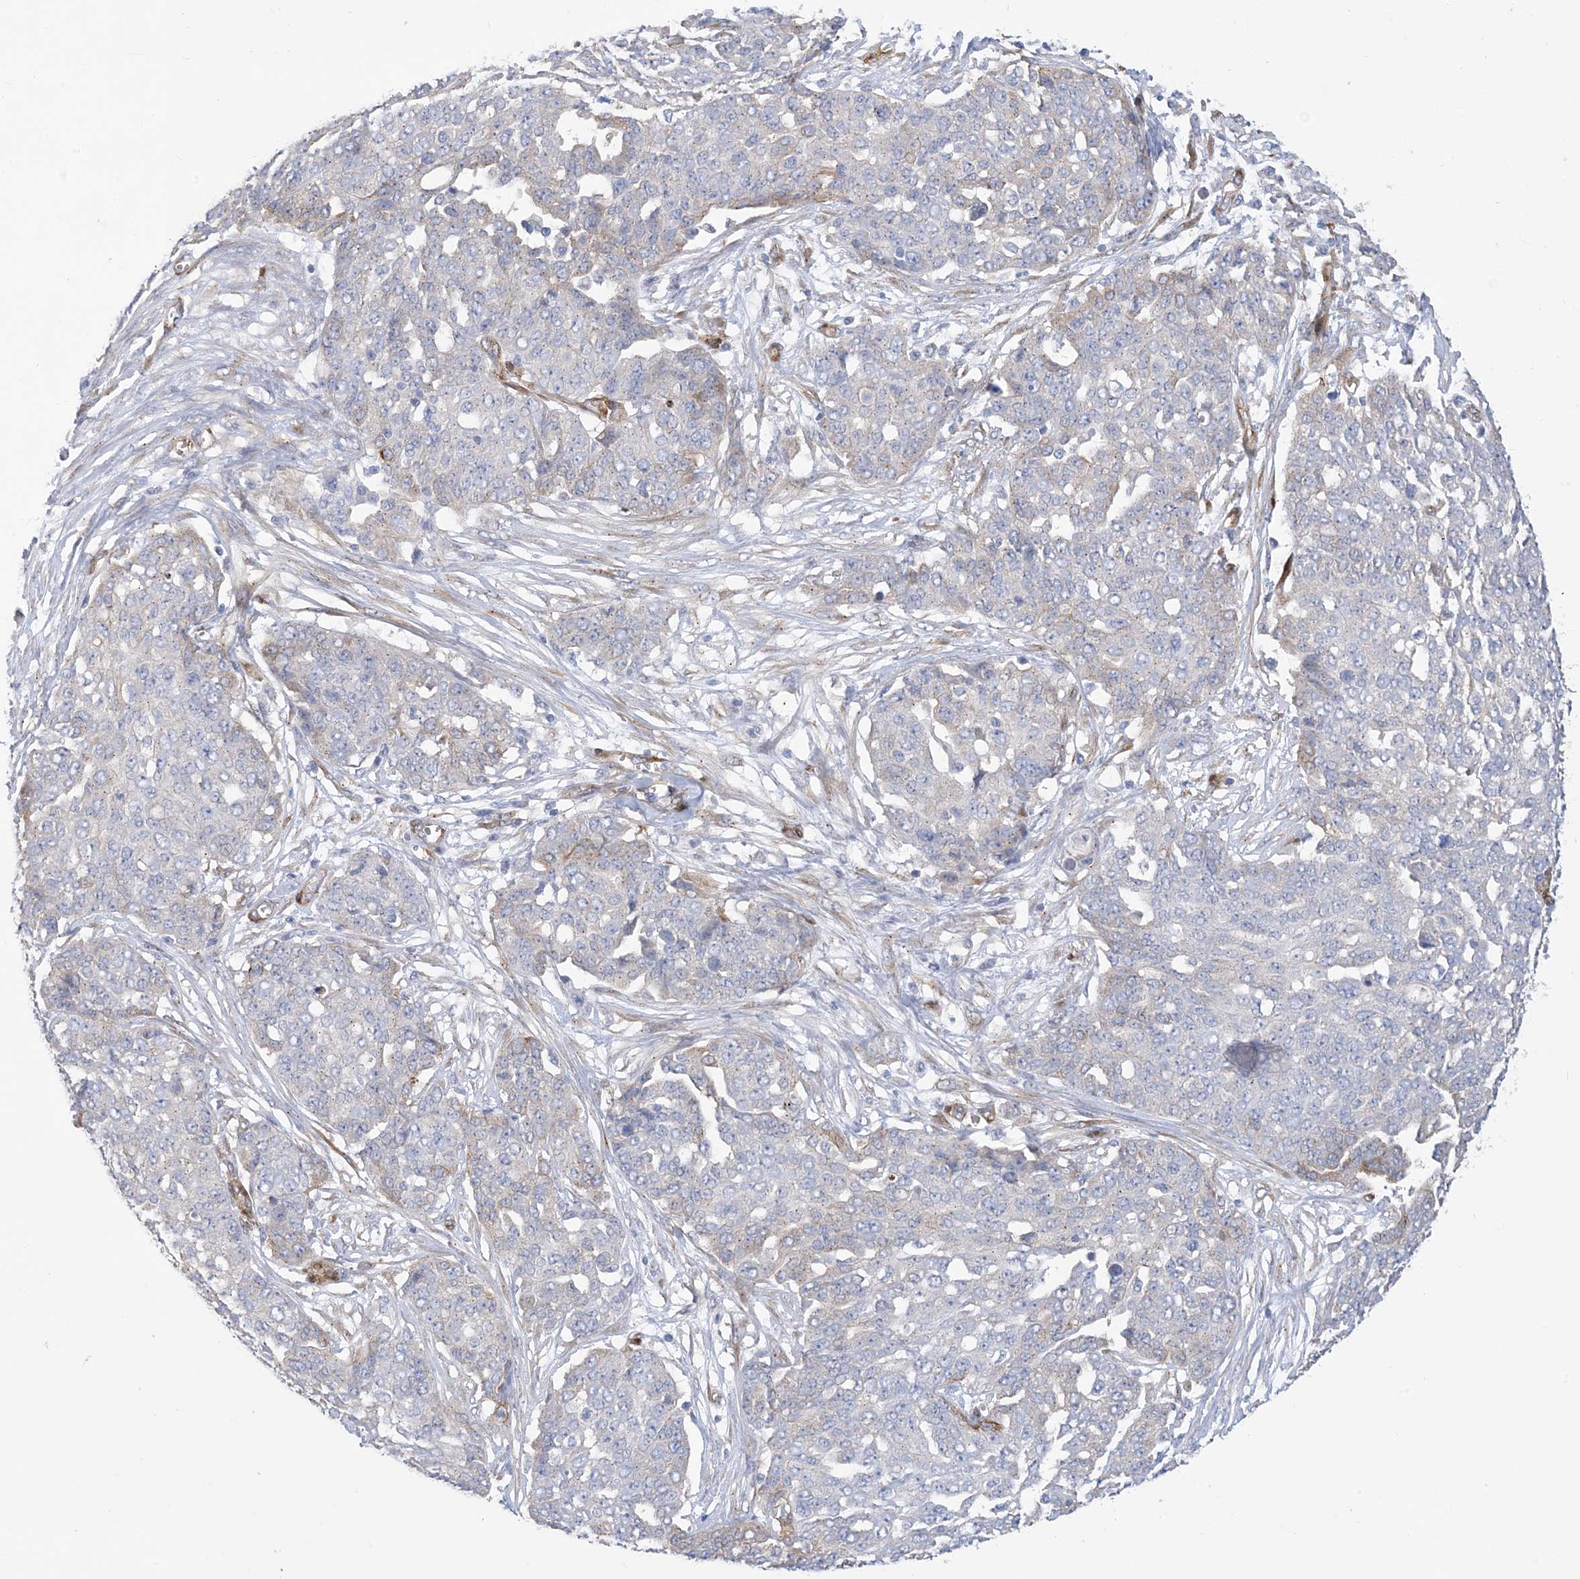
{"staining": {"intensity": "negative", "quantity": "none", "location": "none"}, "tissue": "ovarian cancer", "cell_type": "Tumor cells", "image_type": "cancer", "snomed": [{"axis": "morphology", "description": "Cystadenocarcinoma, serous, NOS"}, {"axis": "topography", "description": "Soft tissue"}, {"axis": "topography", "description": "Ovary"}], "caption": "Ovarian serous cystadenocarcinoma was stained to show a protein in brown. There is no significant staining in tumor cells.", "gene": "RBMS3", "patient": {"sex": "female", "age": 57}}